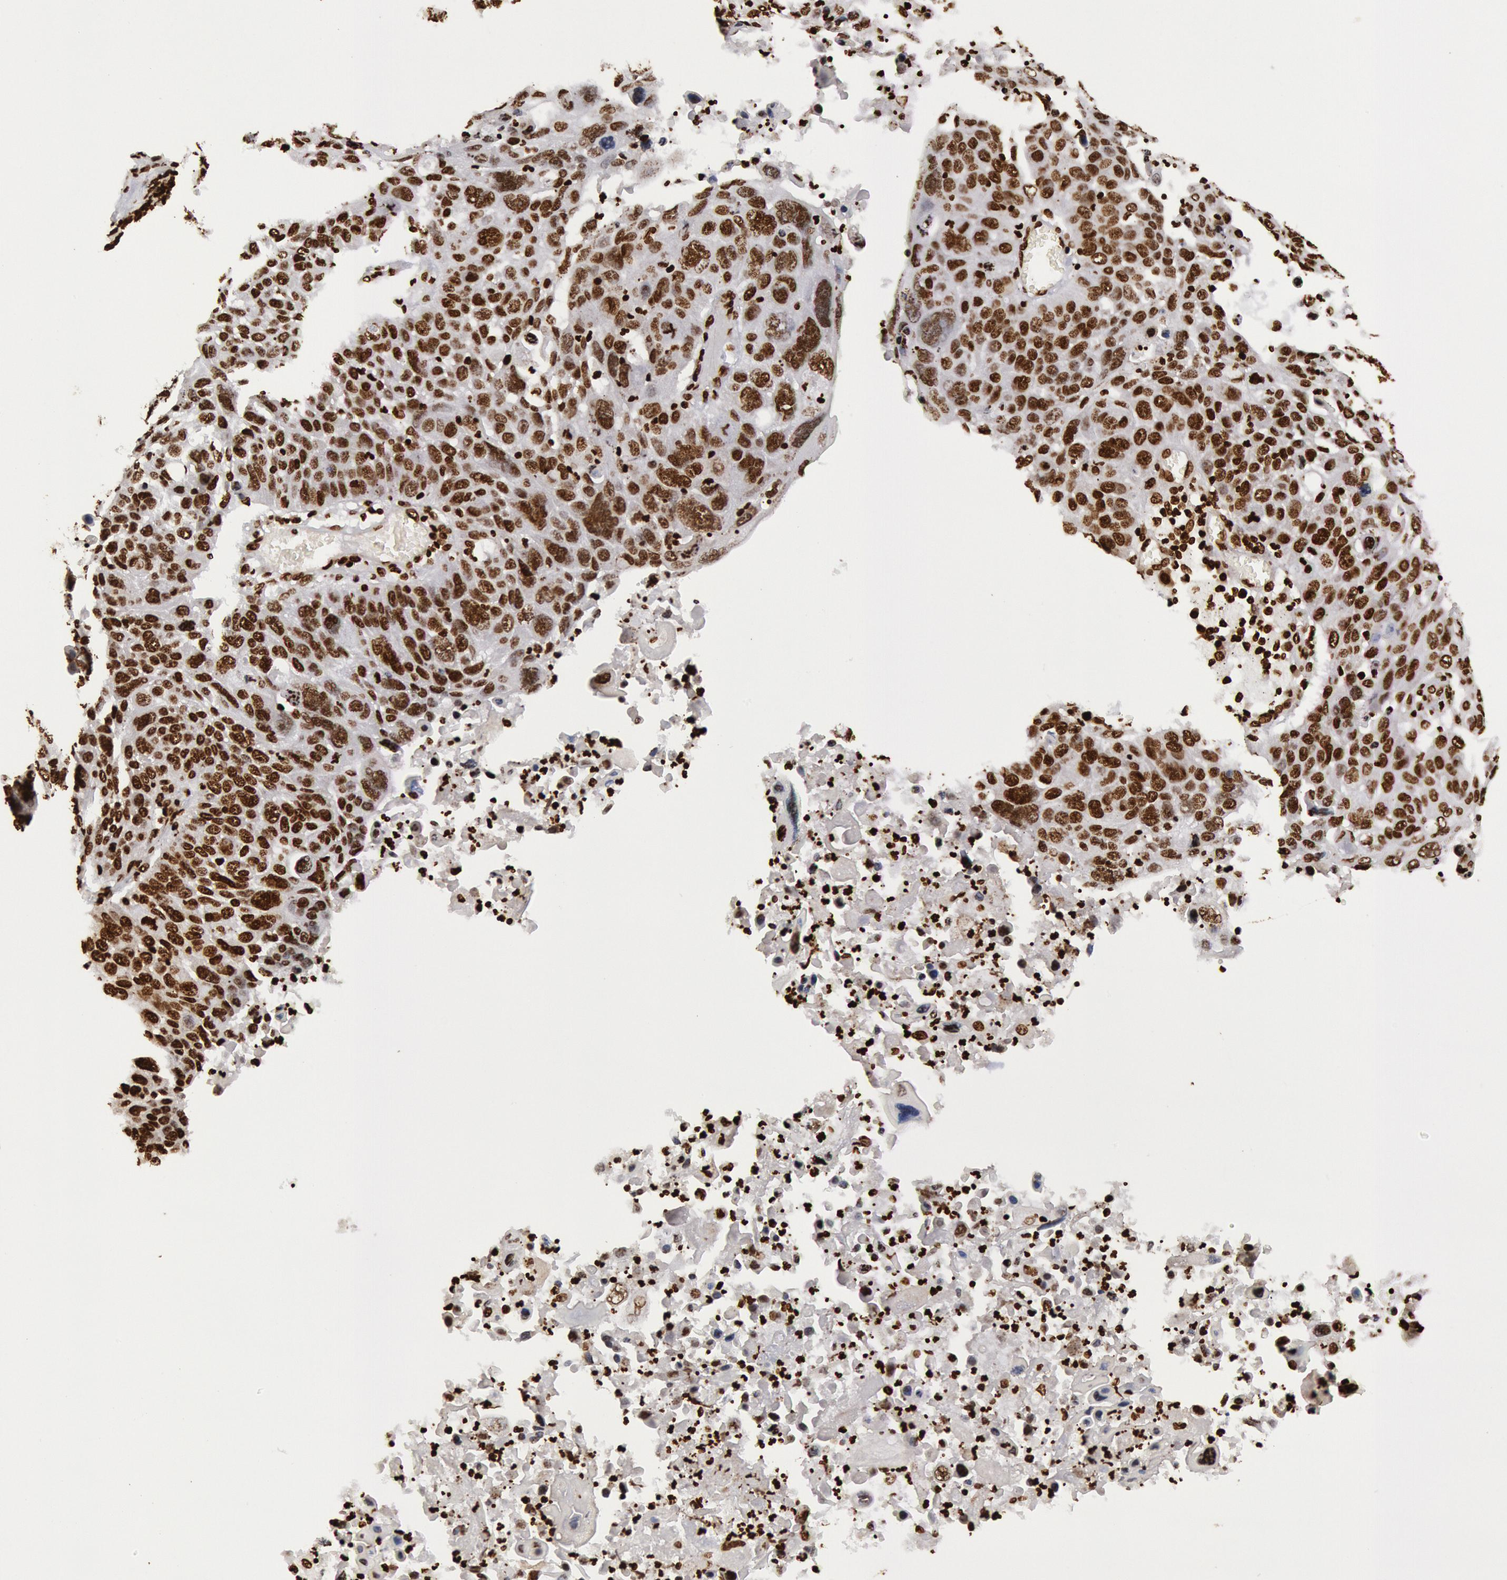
{"staining": {"intensity": "moderate", "quantity": ">75%", "location": "nuclear"}, "tissue": "lung cancer", "cell_type": "Tumor cells", "image_type": "cancer", "snomed": [{"axis": "morphology", "description": "Squamous cell carcinoma, NOS"}, {"axis": "topography", "description": "Lung"}], "caption": "An image of human lung cancer stained for a protein displays moderate nuclear brown staining in tumor cells.", "gene": "H3-4", "patient": {"sex": "male", "age": 68}}